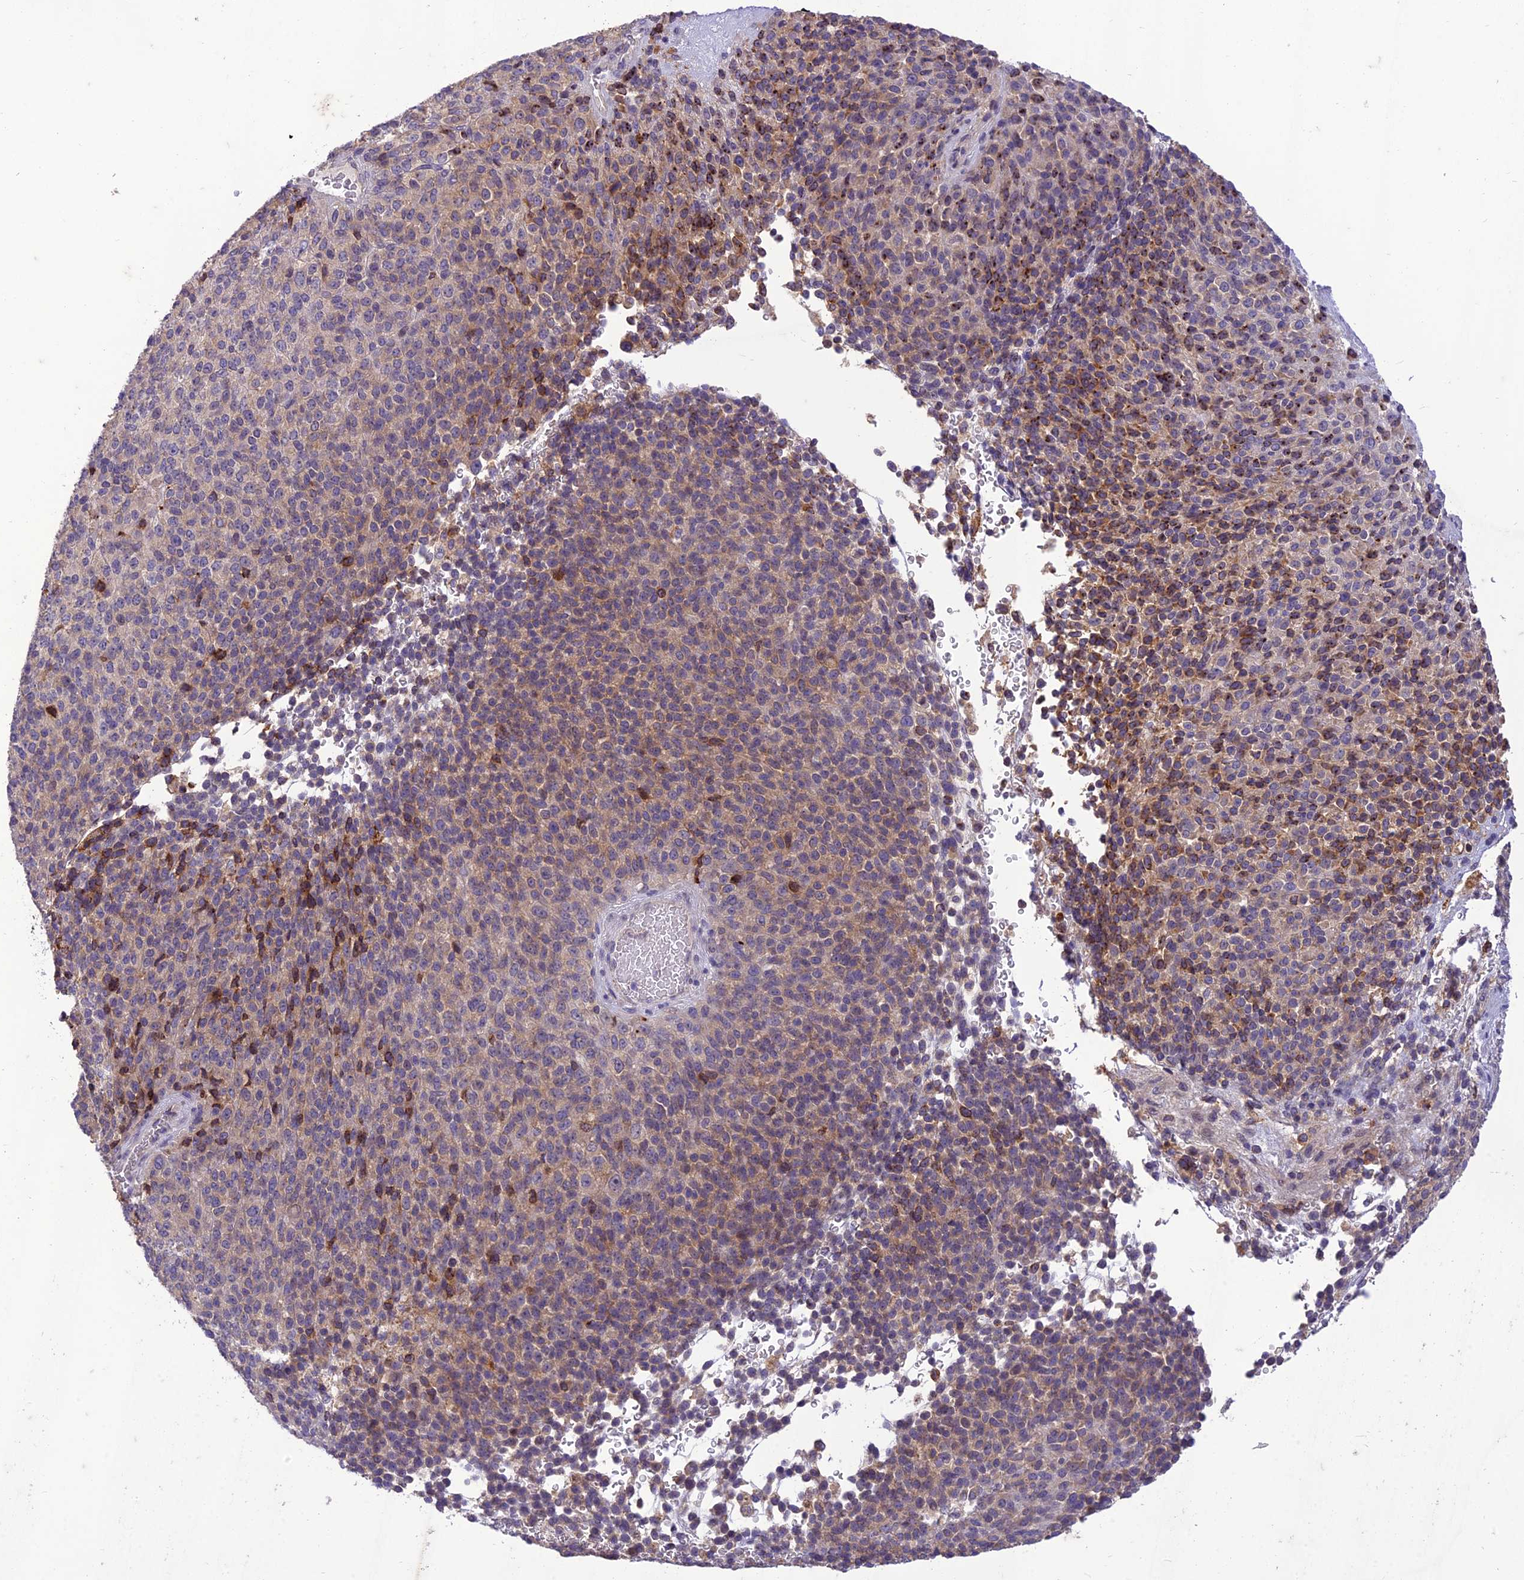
{"staining": {"intensity": "weak", "quantity": "25%-75%", "location": "cytoplasmic/membranous"}, "tissue": "melanoma", "cell_type": "Tumor cells", "image_type": "cancer", "snomed": [{"axis": "morphology", "description": "Malignant melanoma, Metastatic site"}, {"axis": "topography", "description": "Brain"}], "caption": "A brown stain labels weak cytoplasmic/membranous expression of a protein in malignant melanoma (metastatic site) tumor cells. The staining was performed using DAB, with brown indicating positive protein expression. Nuclei are stained blue with hematoxylin.", "gene": "ITGAE", "patient": {"sex": "female", "age": 56}}